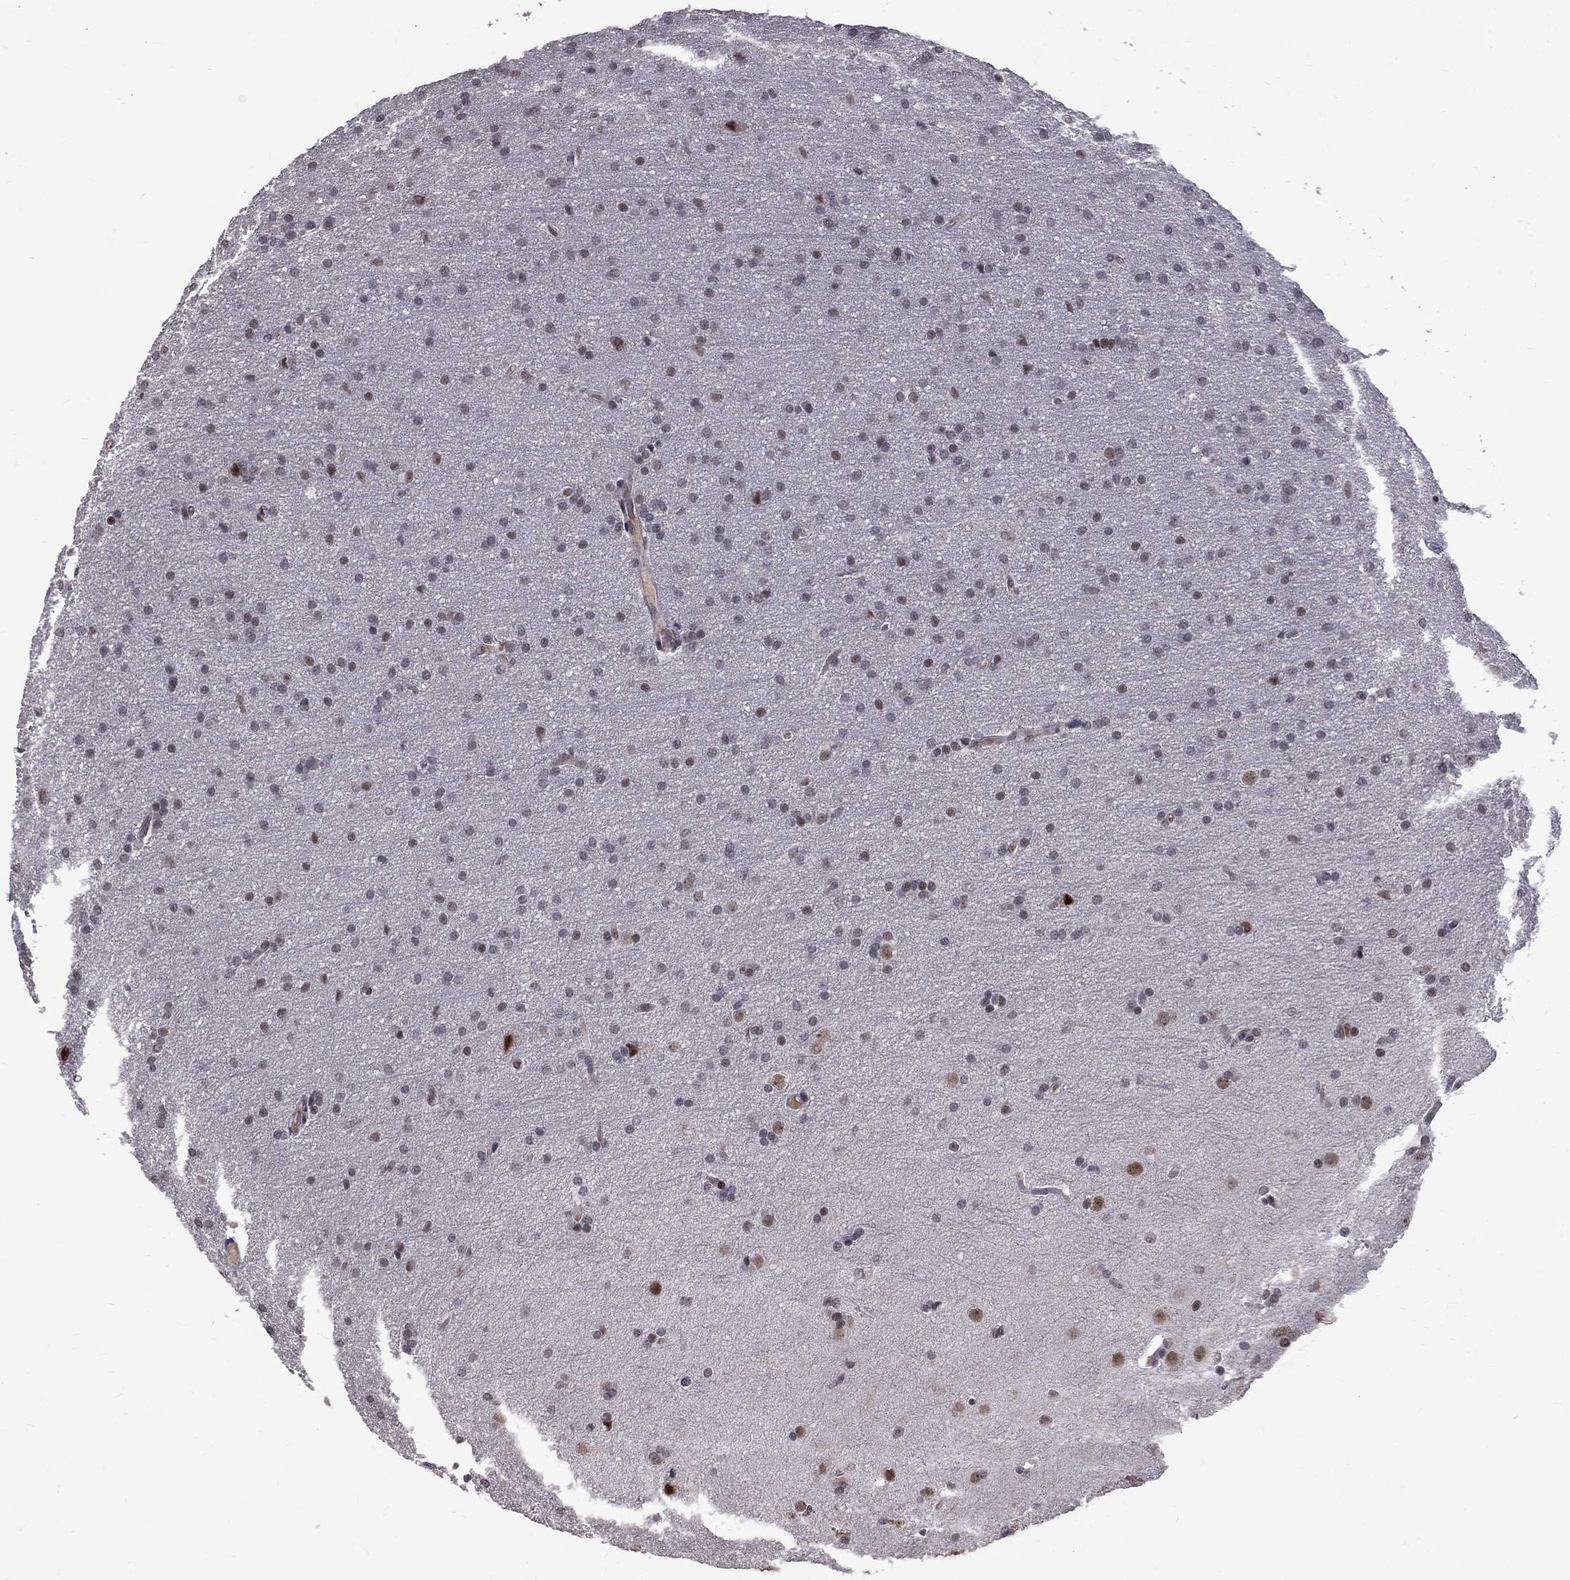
{"staining": {"intensity": "weak", "quantity": "<25%", "location": "nuclear"}, "tissue": "glioma", "cell_type": "Tumor cells", "image_type": "cancer", "snomed": [{"axis": "morphology", "description": "Glioma, malignant, Low grade"}, {"axis": "topography", "description": "Brain"}], "caption": "An image of malignant glioma (low-grade) stained for a protein displays no brown staining in tumor cells.", "gene": "TCEAL1", "patient": {"sex": "female", "age": 32}}